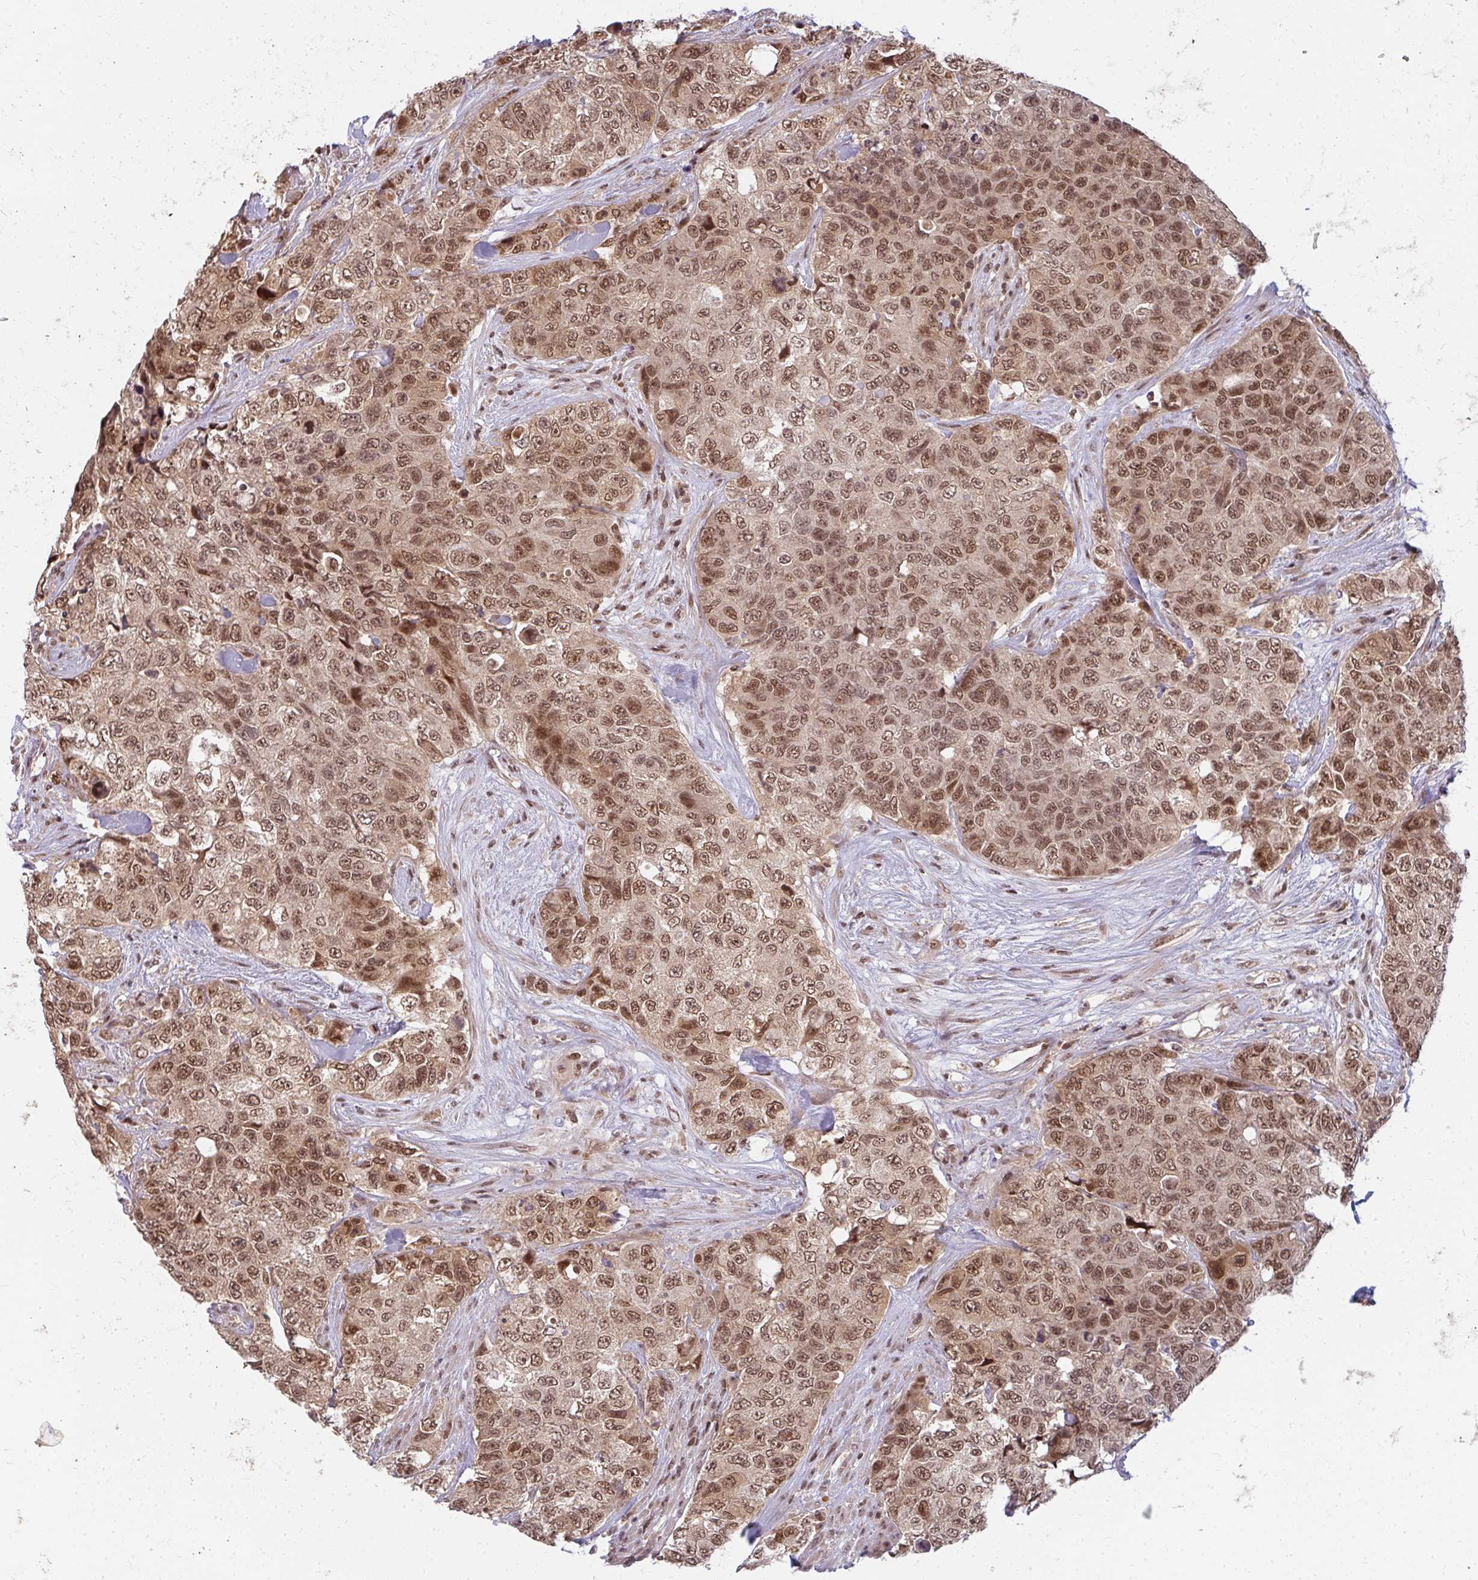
{"staining": {"intensity": "moderate", "quantity": ">75%", "location": "nuclear"}, "tissue": "urothelial cancer", "cell_type": "Tumor cells", "image_type": "cancer", "snomed": [{"axis": "morphology", "description": "Urothelial carcinoma, High grade"}, {"axis": "topography", "description": "Urinary bladder"}], "caption": "Urothelial cancer stained with DAB IHC displays medium levels of moderate nuclear staining in approximately >75% of tumor cells. Immunohistochemistry (ihc) stains the protein in brown and the nuclei are stained blue.", "gene": "GTF3C6", "patient": {"sex": "female", "age": 78}}